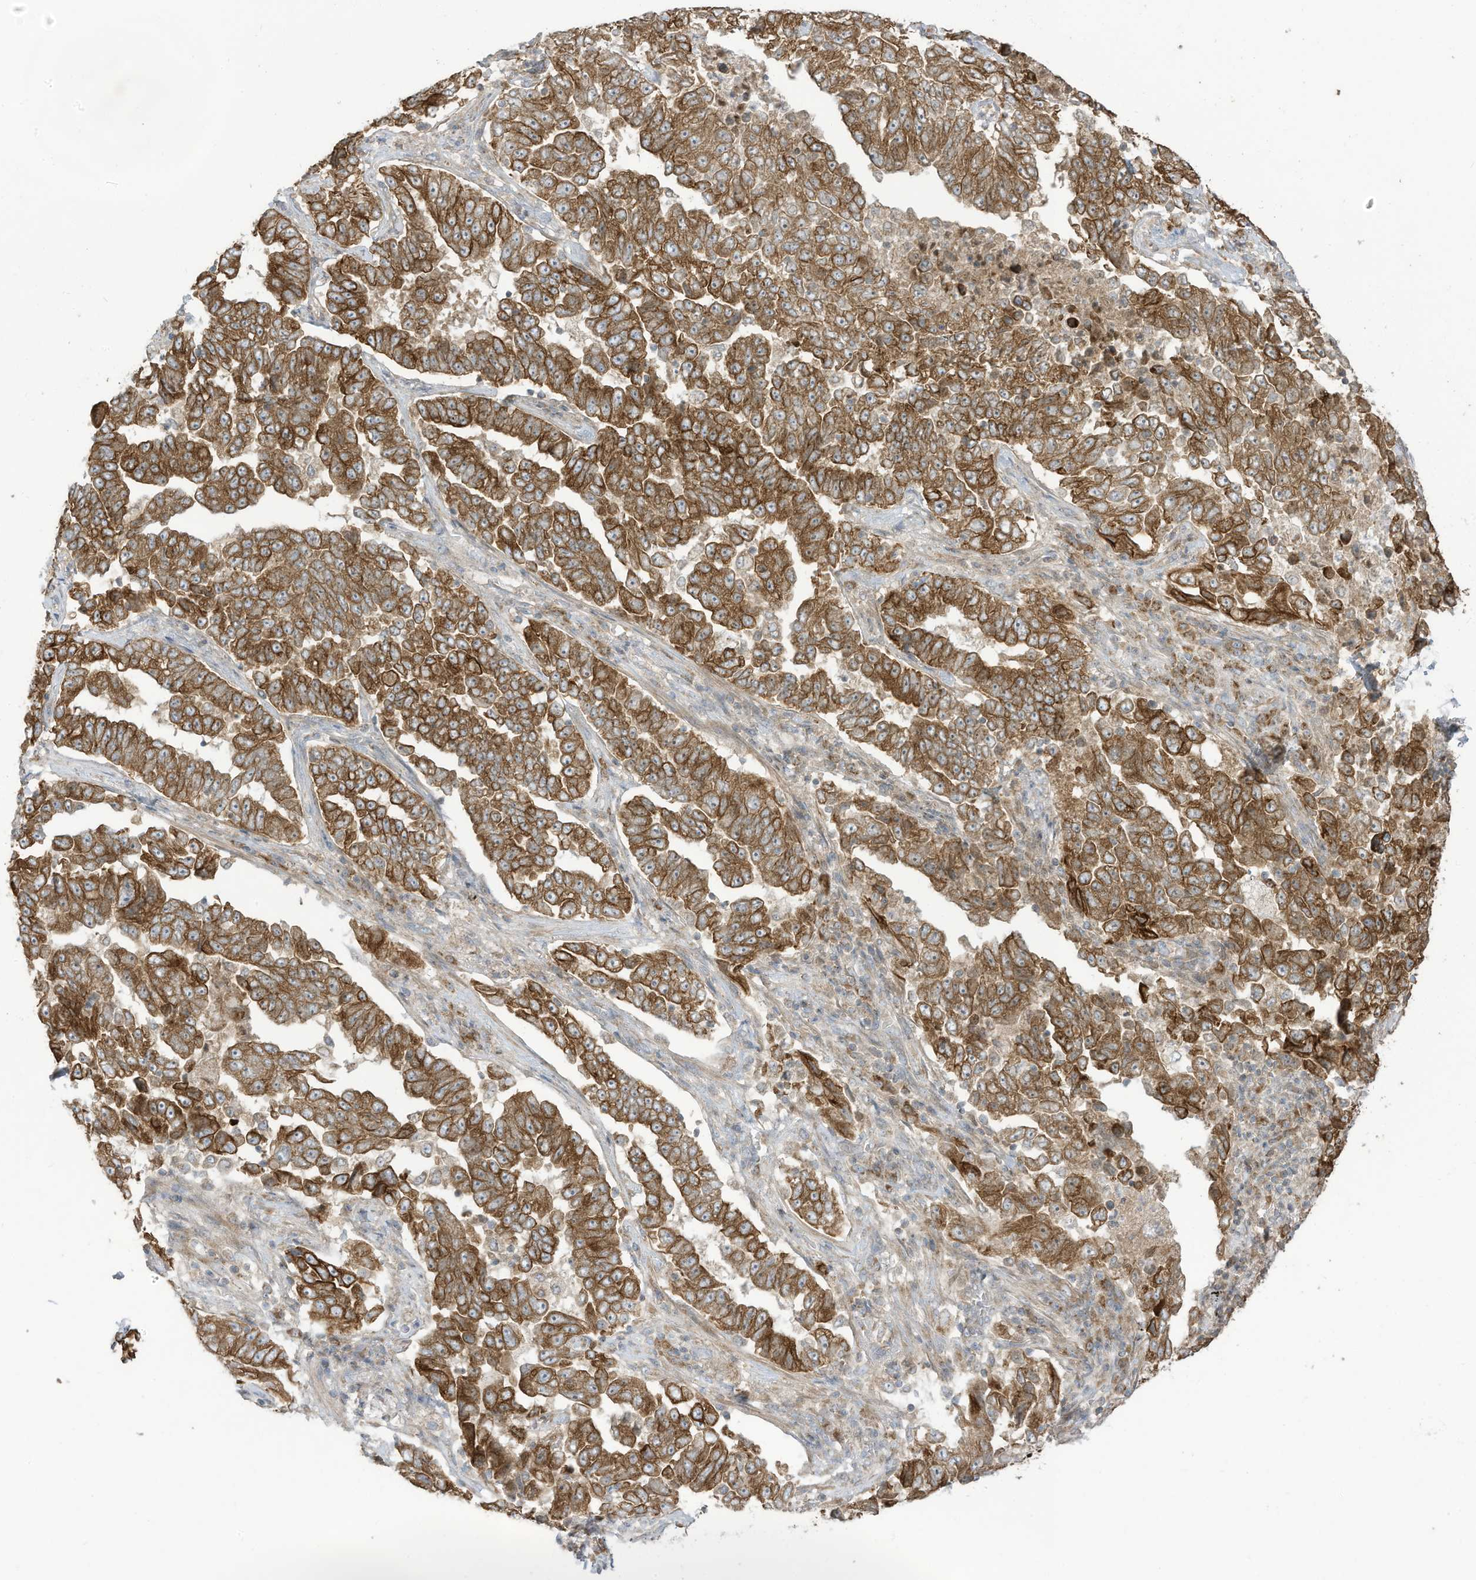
{"staining": {"intensity": "strong", "quantity": ">75%", "location": "cytoplasmic/membranous"}, "tissue": "lung cancer", "cell_type": "Tumor cells", "image_type": "cancer", "snomed": [{"axis": "morphology", "description": "Adenocarcinoma, NOS"}, {"axis": "topography", "description": "Lung"}], "caption": "The image displays a brown stain indicating the presence of a protein in the cytoplasmic/membranous of tumor cells in lung cancer.", "gene": "CGAS", "patient": {"sex": "female", "age": 51}}